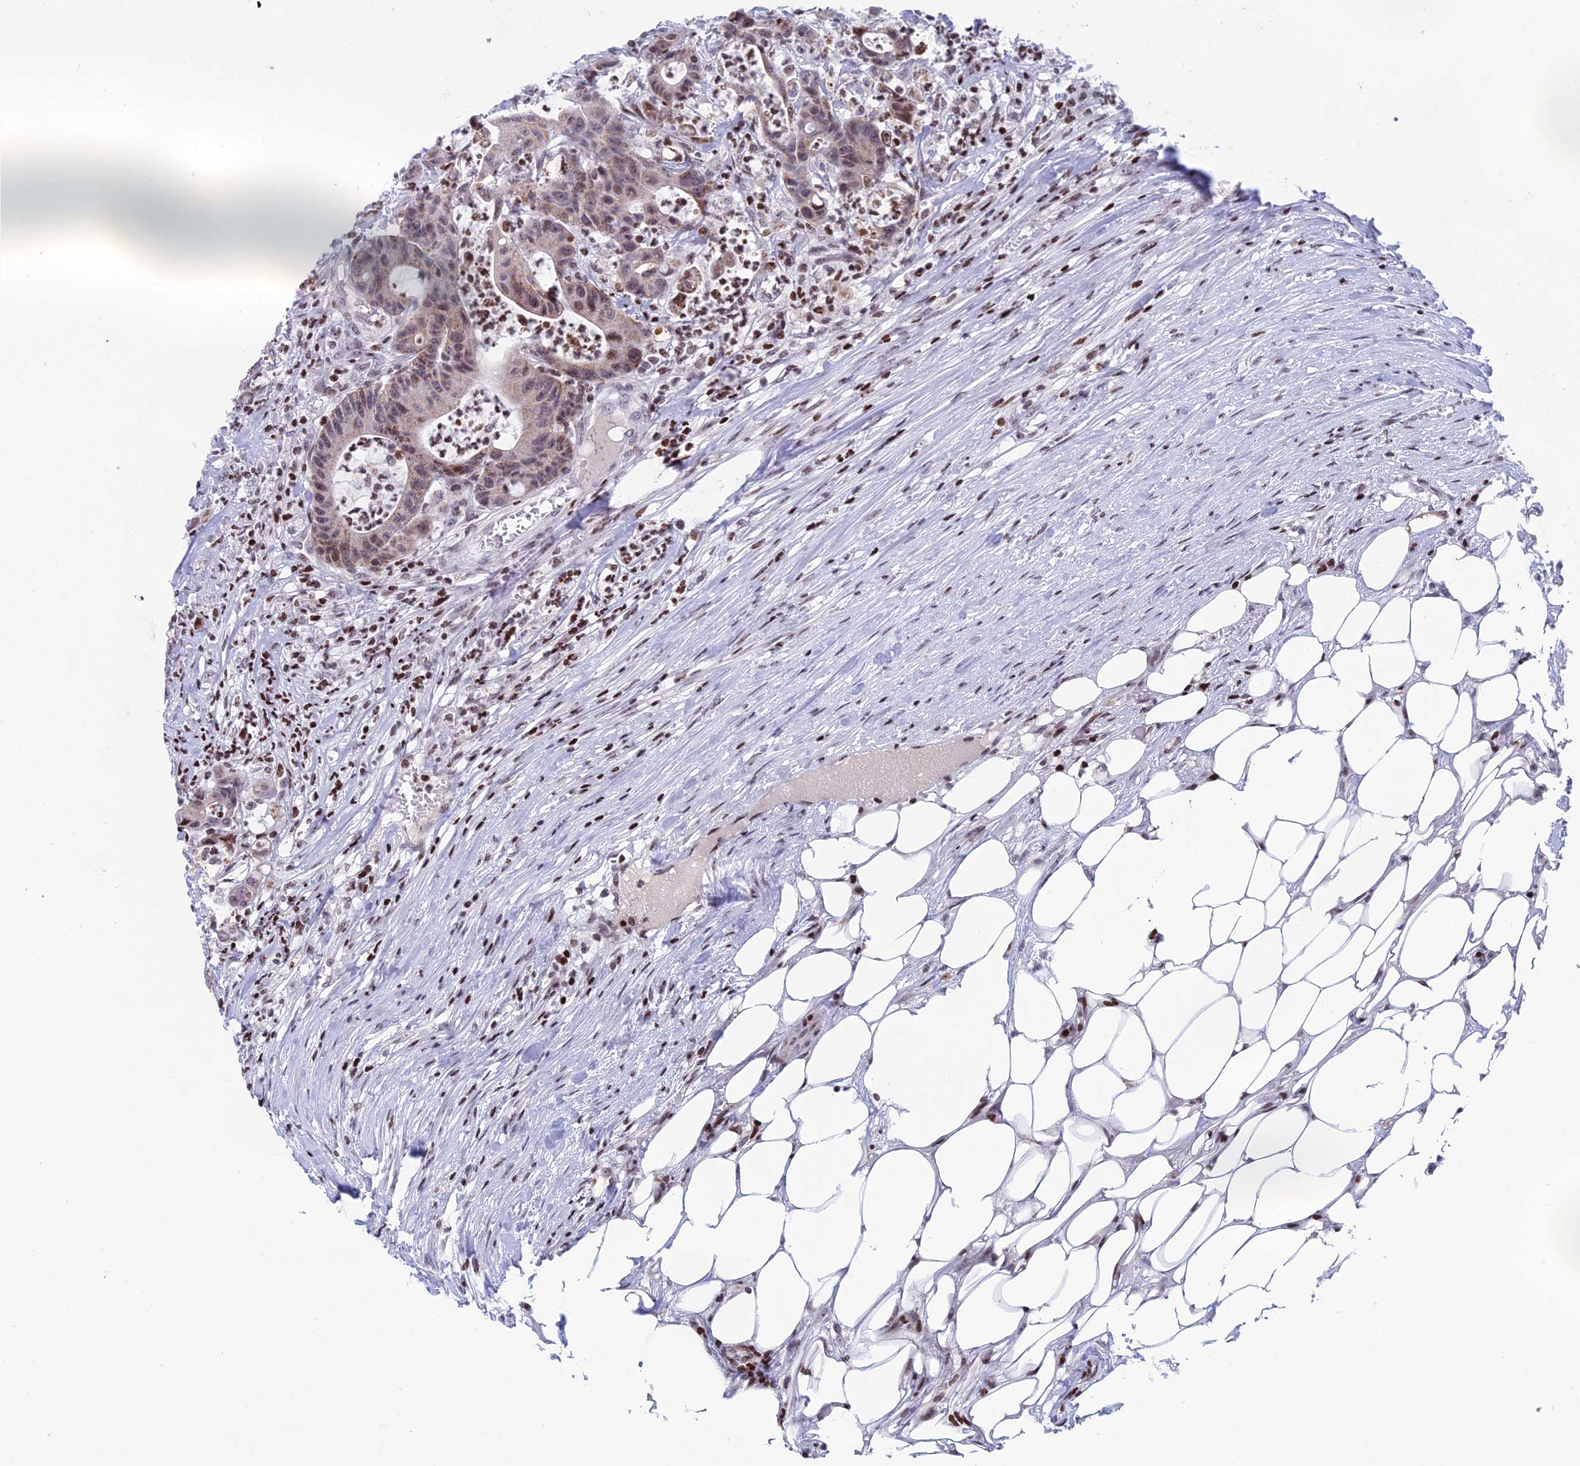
{"staining": {"intensity": "moderate", "quantity": ">75%", "location": "cytoplasmic/membranous,nuclear"}, "tissue": "colorectal cancer", "cell_type": "Tumor cells", "image_type": "cancer", "snomed": [{"axis": "morphology", "description": "Adenocarcinoma, NOS"}, {"axis": "topography", "description": "Colon"}], "caption": "Tumor cells show moderate cytoplasmic/membranous and nuclear expression in about >75% of cells in colorectal cancer (adenocarcinoma).", "gene": "AFF3", "patient": {"sex": "female", "age": 84}}